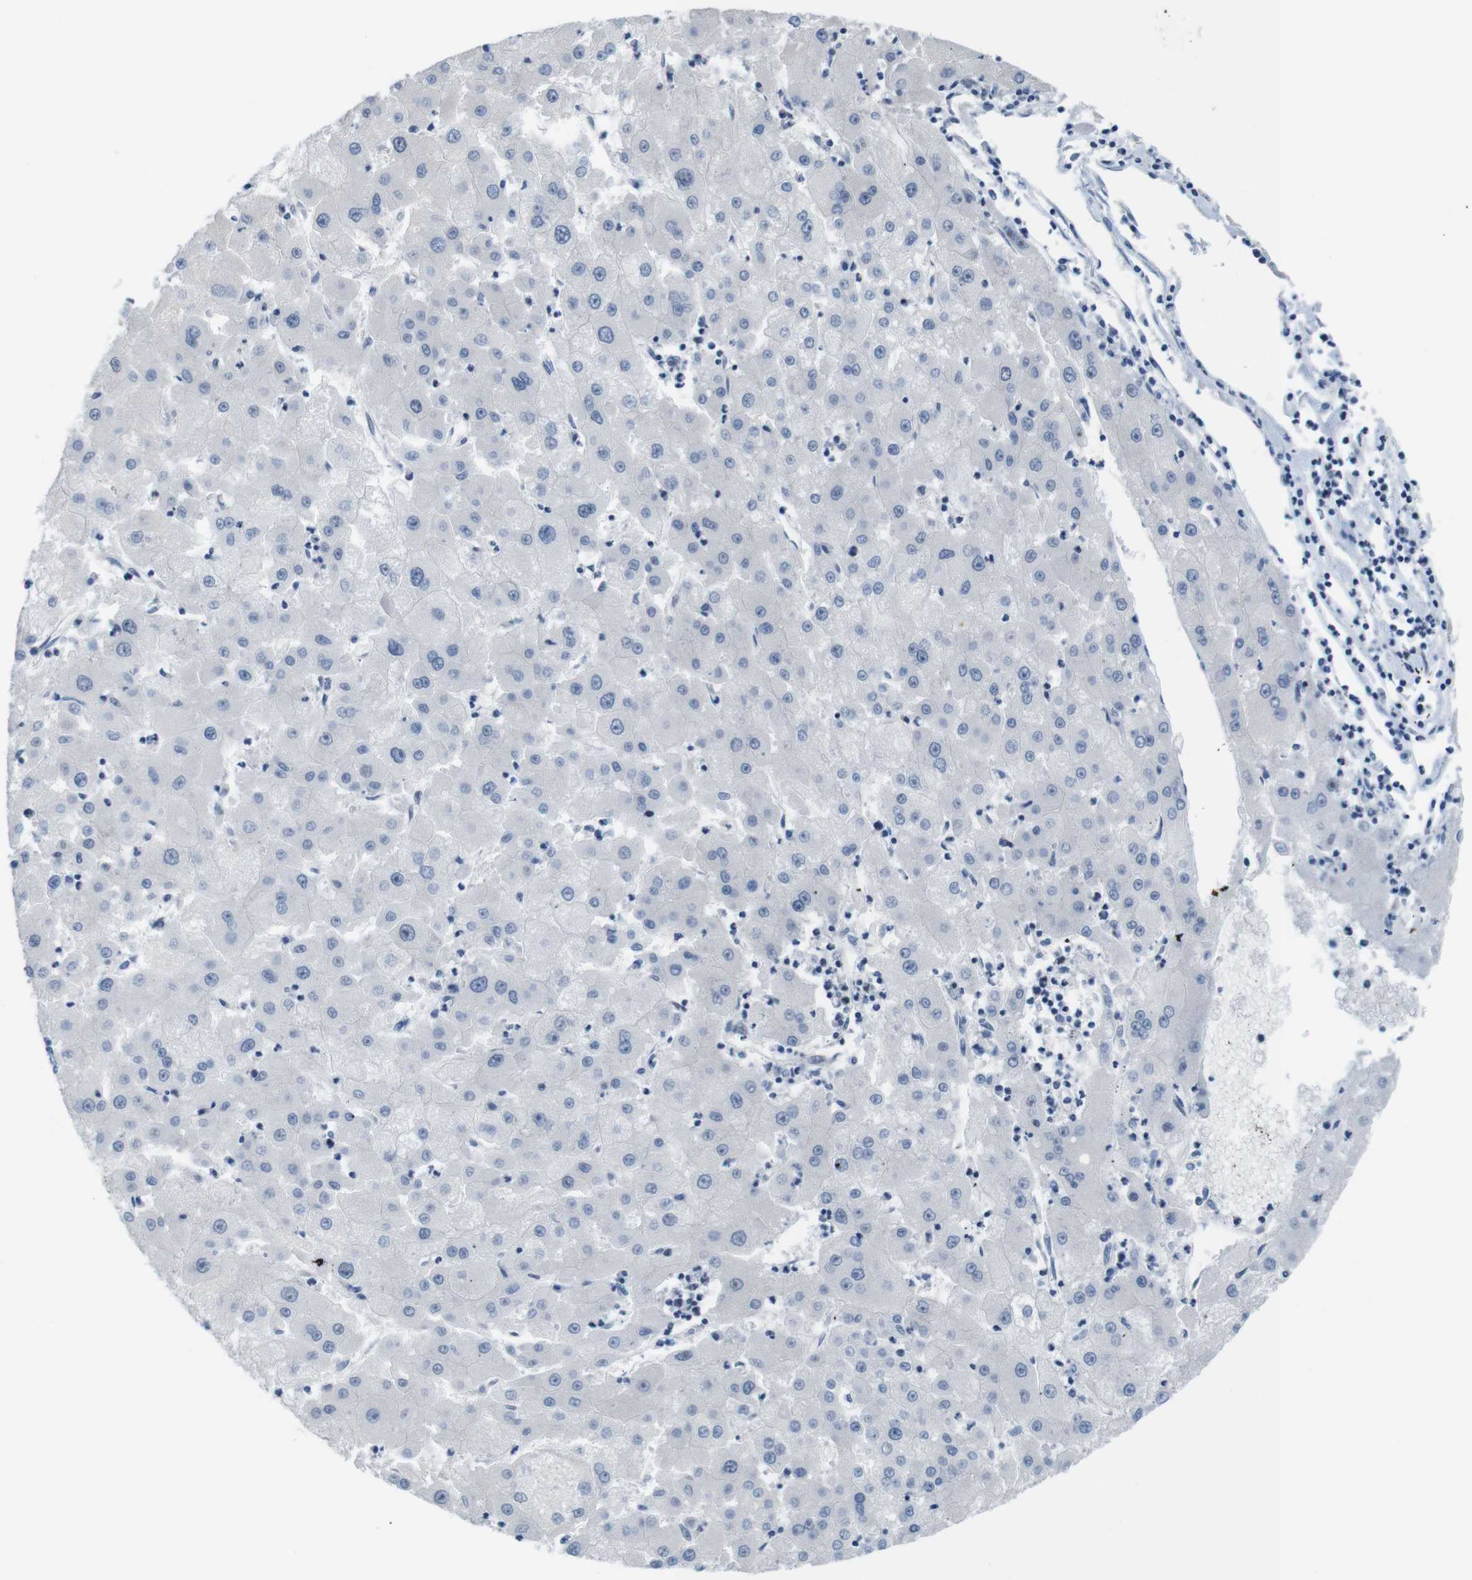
{"staining": {"intensity": "negative", "quantity": "none", "location": "none"}, "tissue": "liver cancer", "cell_type": "Tumor cells", "image_type": "cancer", "snomed": [{"axis": "morphology", "description": "Carcinoma, Hepatocellular, NOS"}, {"axis": "topography", "description": "Liver"}], "caption": "Protein analysis of liver cancer displays no significant expression in tumor cells.", "gene": "SMCO2", "patient": {"sex": "male", "age": 72}}